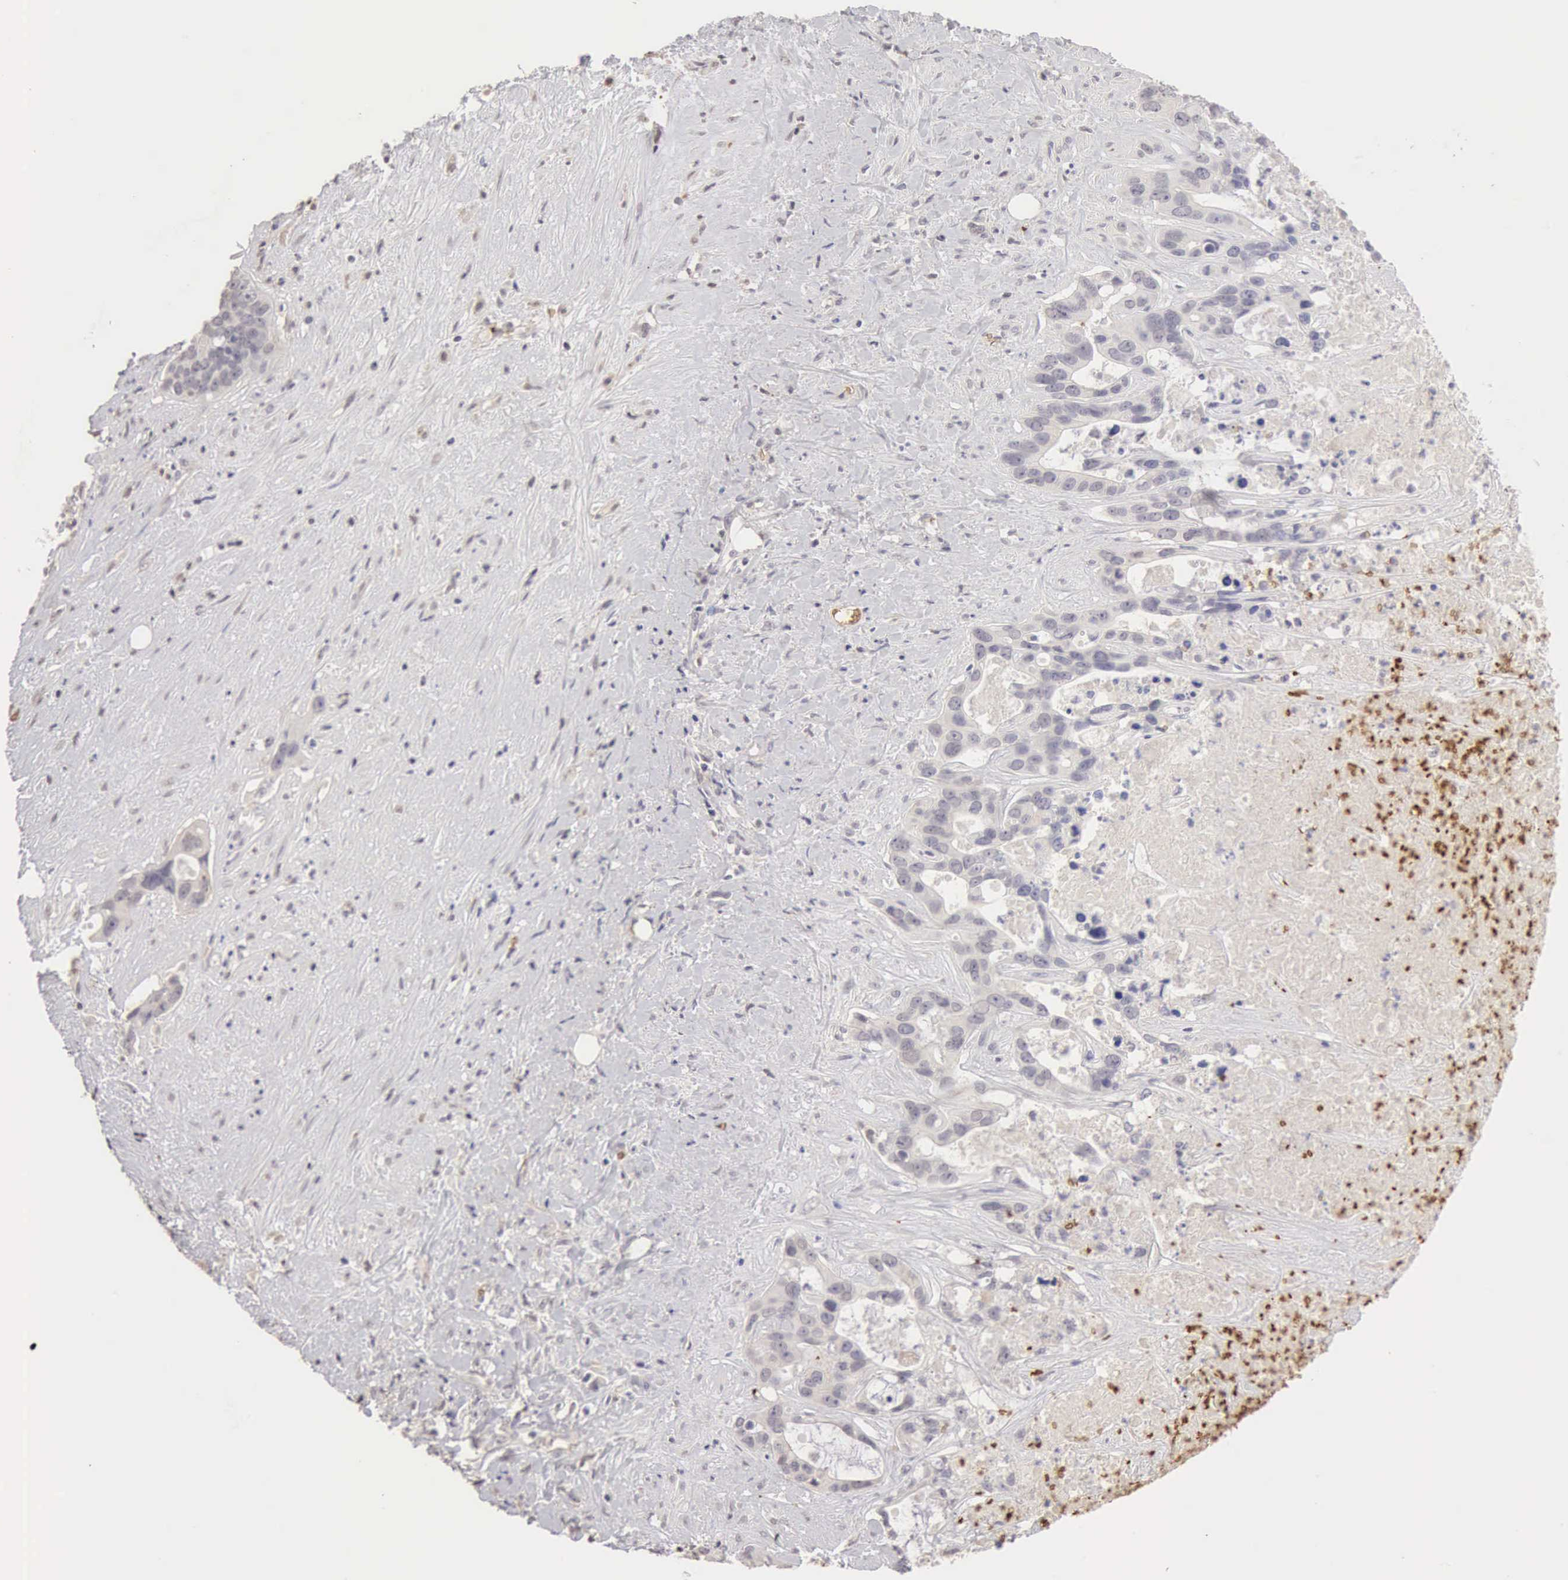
{"staining": {"intensity": "negative", "quantity": "none", "location": "none"}, "tissue": "liver cancer", "cell_type": "Tumor cells", "image_type": "cancer", "snomed": [{"axis": "morphology", "description": "Cholangiocarcinoma"}, {"axis": "topography", "description": "Liver"}], "caption": "The image exhibits no significant expression in tumor cells of cholangiocarcinoma (liver).", "gene": "CFI", "patient": {"sex": "female", "age": 65}}